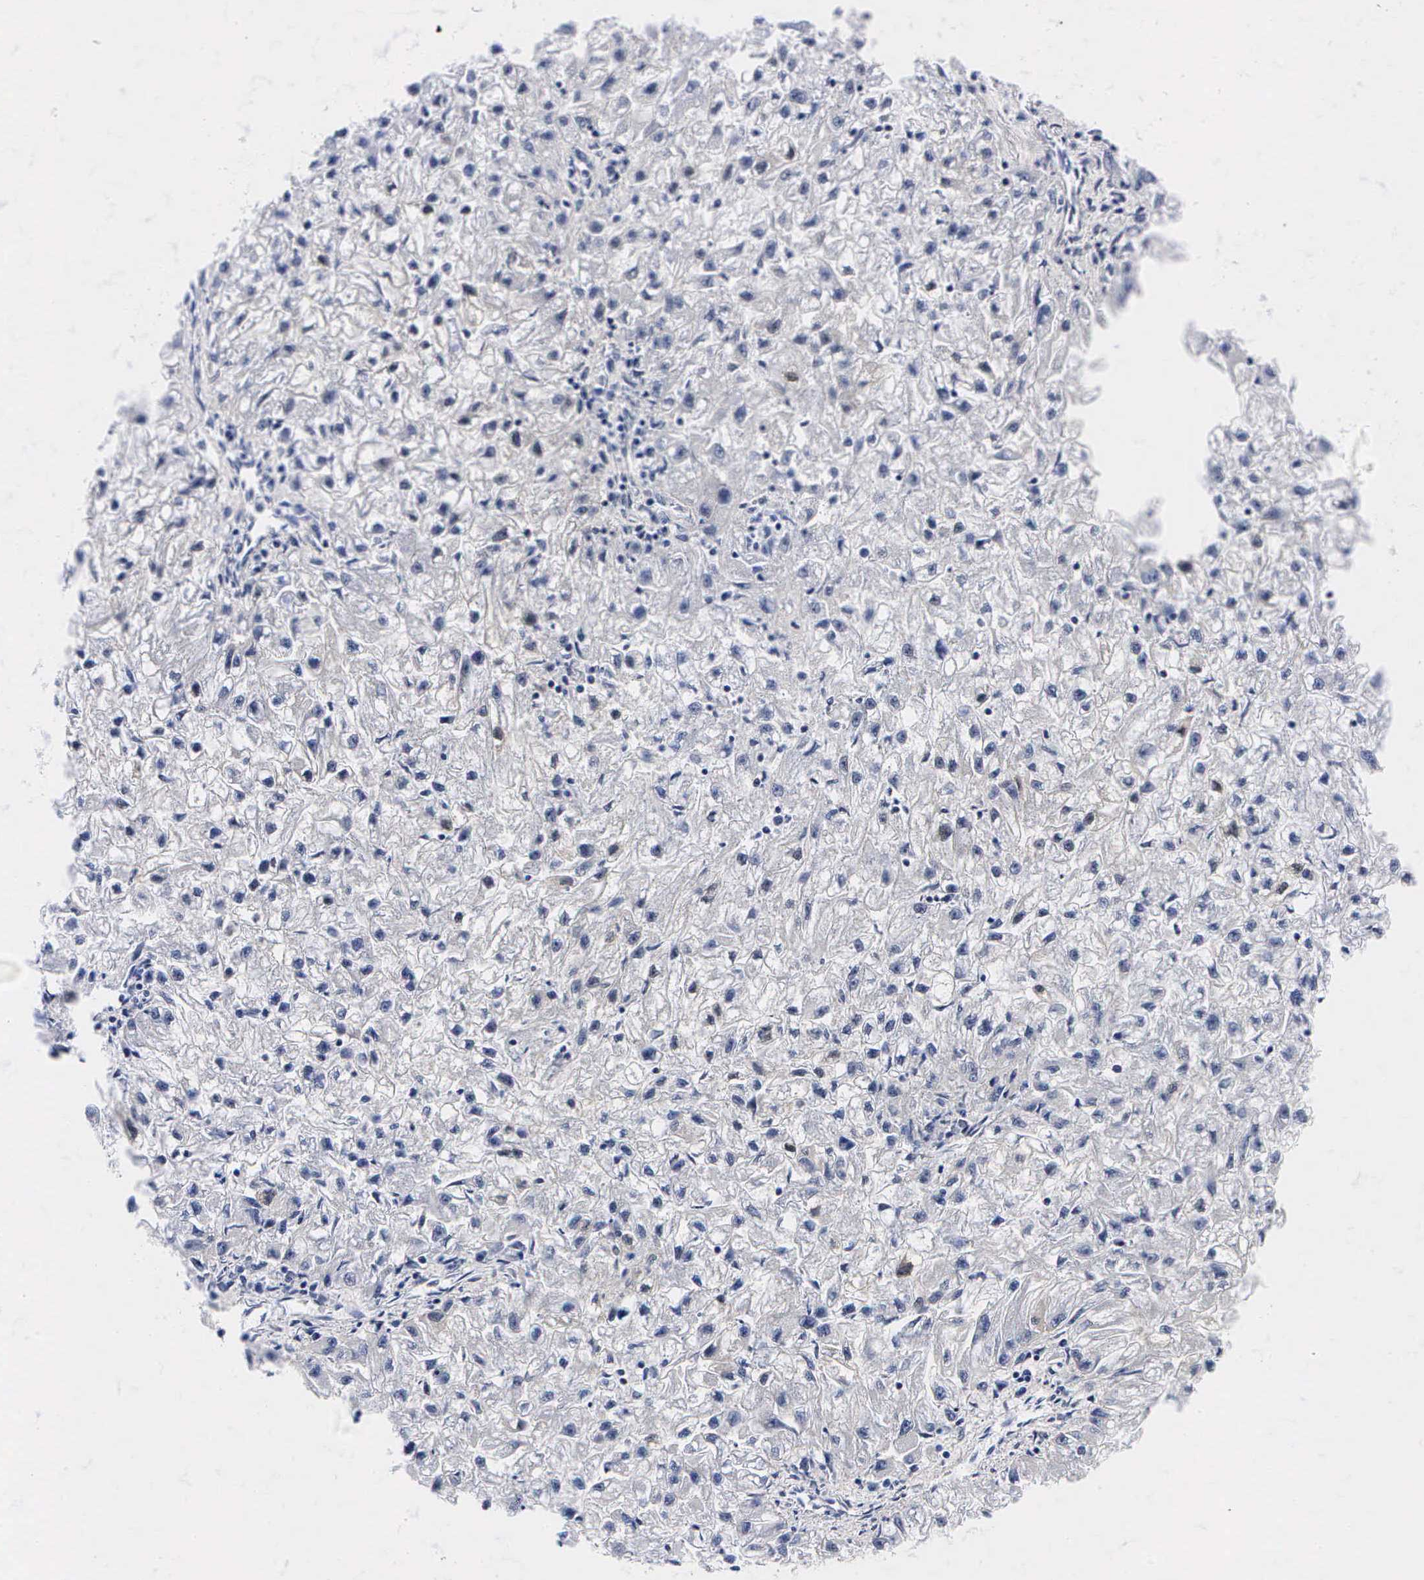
{"staining": {"intensity": "negative", "quantity": "none", "location": "none"}, "tissue": "renal cancer", "cell_type": "Tumor cells", "image_type": "cancer", "snomed": [{"axis": "morphology", "description": "Adenocarcinoma, NOS"}, {"axis": "topography", "description": "Kidney"}], "caption": "Protein analysis of renal cancer reveals no significant positivity in tumor cells. Brightfield microscopy of immunohistochemistry (IHC) stained with DAB (3,3'-diaminobenzidine) (brown) and hematoxylin (blue), captured at high magnification.", "gene": "ENO2", "patient": {"sex": "male", "age": 59}}